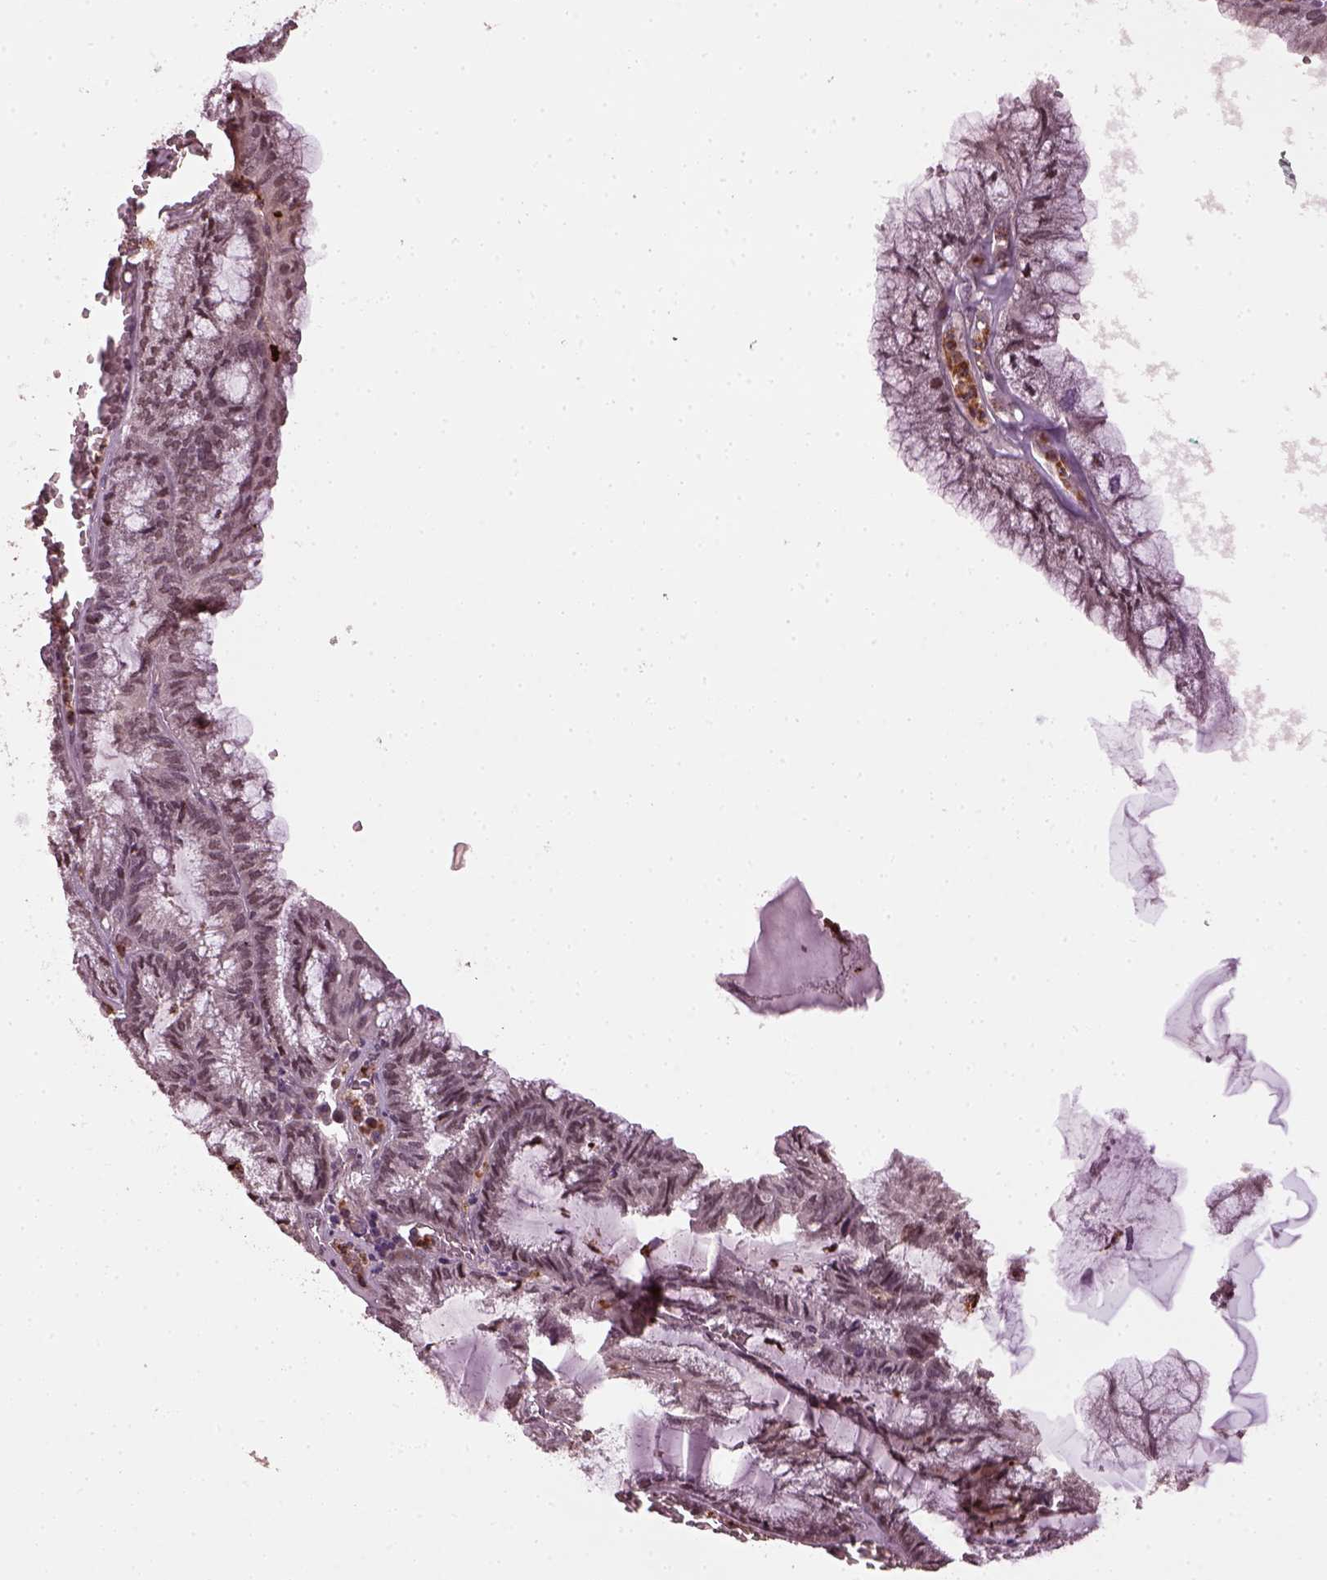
{"staining": {"intensity": "negative", "quantity": "none", "location": "none"}, "tissue": "endometrial cancer", "cell_type": "Tumor cells", "image_type": "cancer", "snomed": [{"axis": "morphology", "description": "Carcinoma, NOS"}, {"axis": "topography", "description": "Endometrium"}], "caption": "Carcinoma (endometrial) was stained to show a protein in brown. There is no significant expression in tumor cells.", "gene": "RUFY3", "patient": {"sex": "female", "age": 62}}